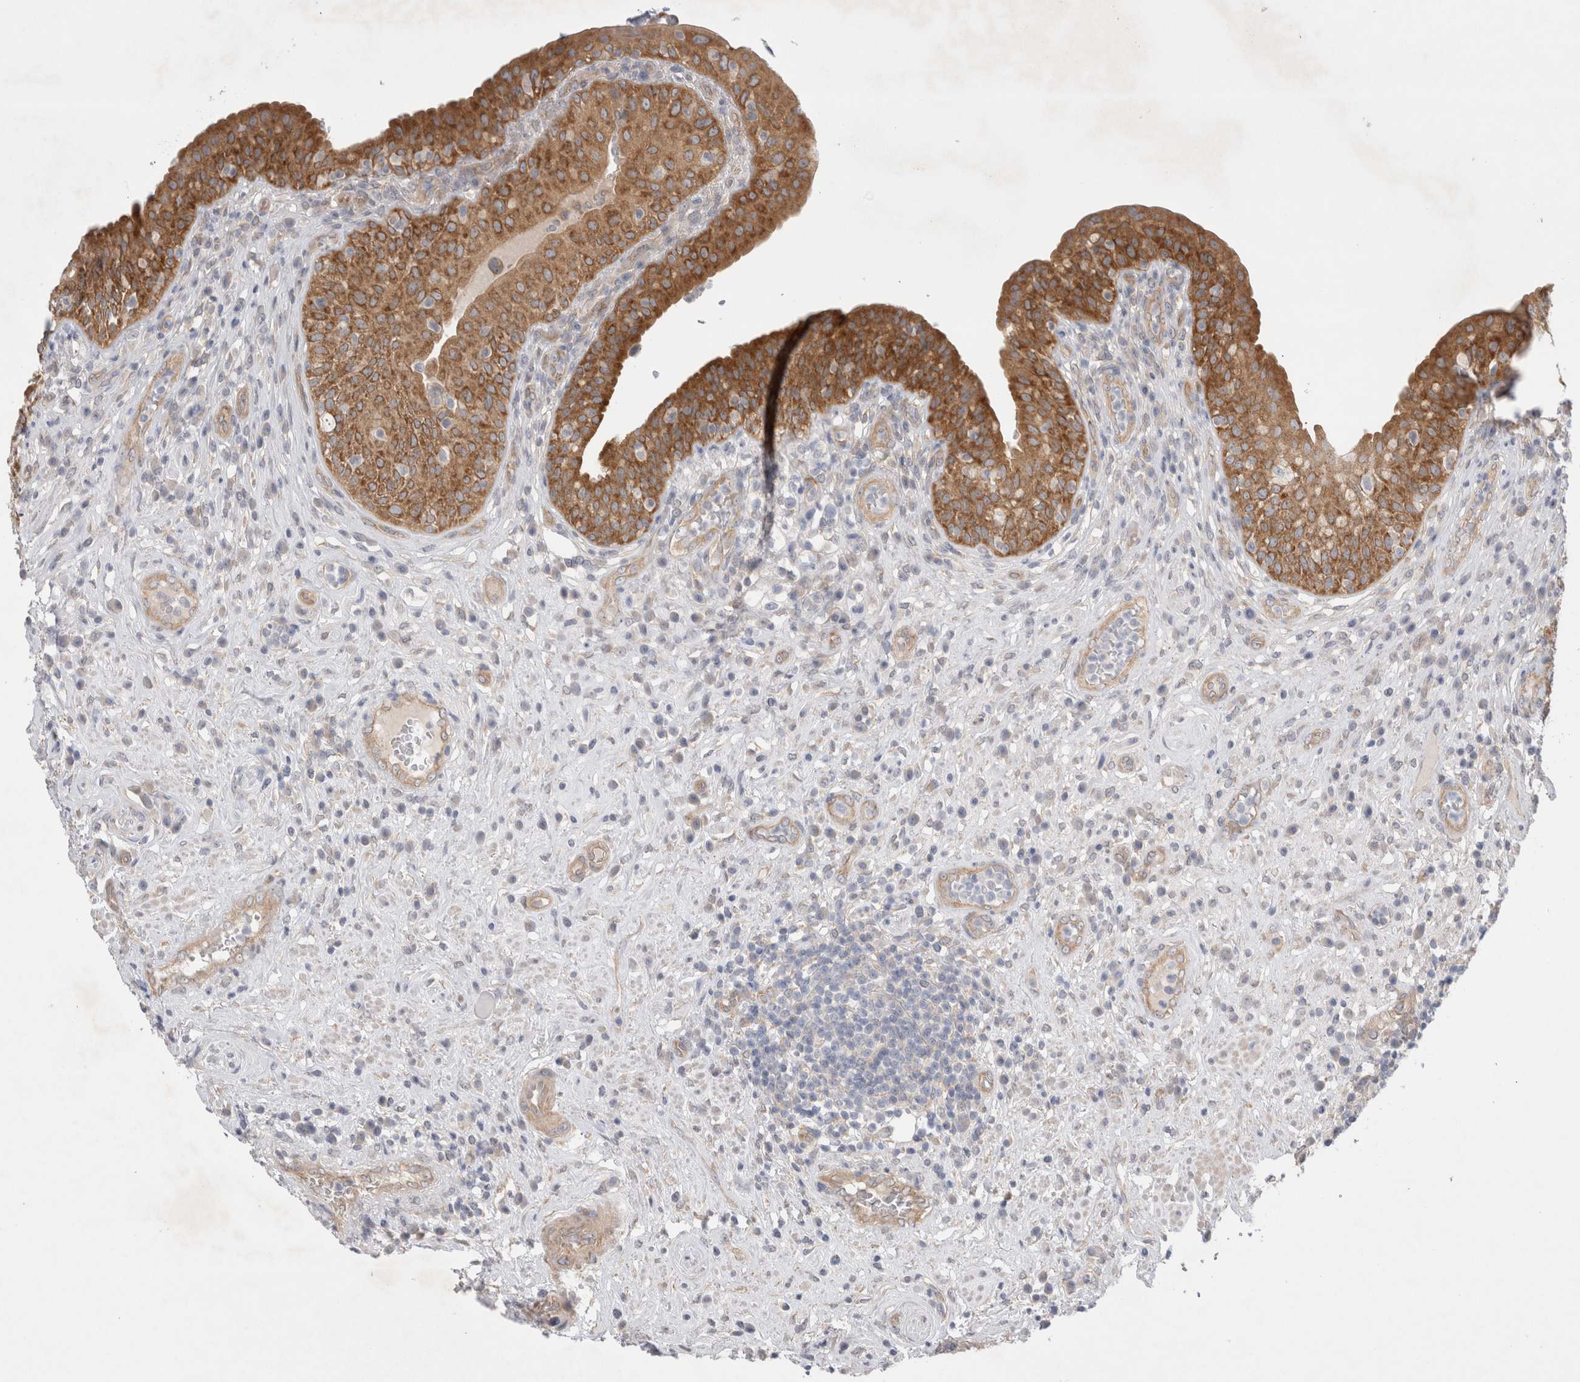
{"staining": {"intensity": "strong", "quantity": ">75%", "location": "cytoplasmic/membranous"}, "tissue": "urinary bladder", "cell_type": "Urothelial cells", "image_type": "normal", "snomed": [{"axis": "morphology", "description": "Normal tissue, NOS"}, {"axis": "topography", "description": "Urinary bladder"}], "caption": "Urinary bladder stained for a protein exhibits strong cytoplasmic/membranous positivity in urothelial cells. The staining was performed using DAB, with brown indicating positive protein expression. Nuclei are stained blue with hematoxylin.", "gene": "WIPF2", "patient": {"sex": "female", "age": 62}}